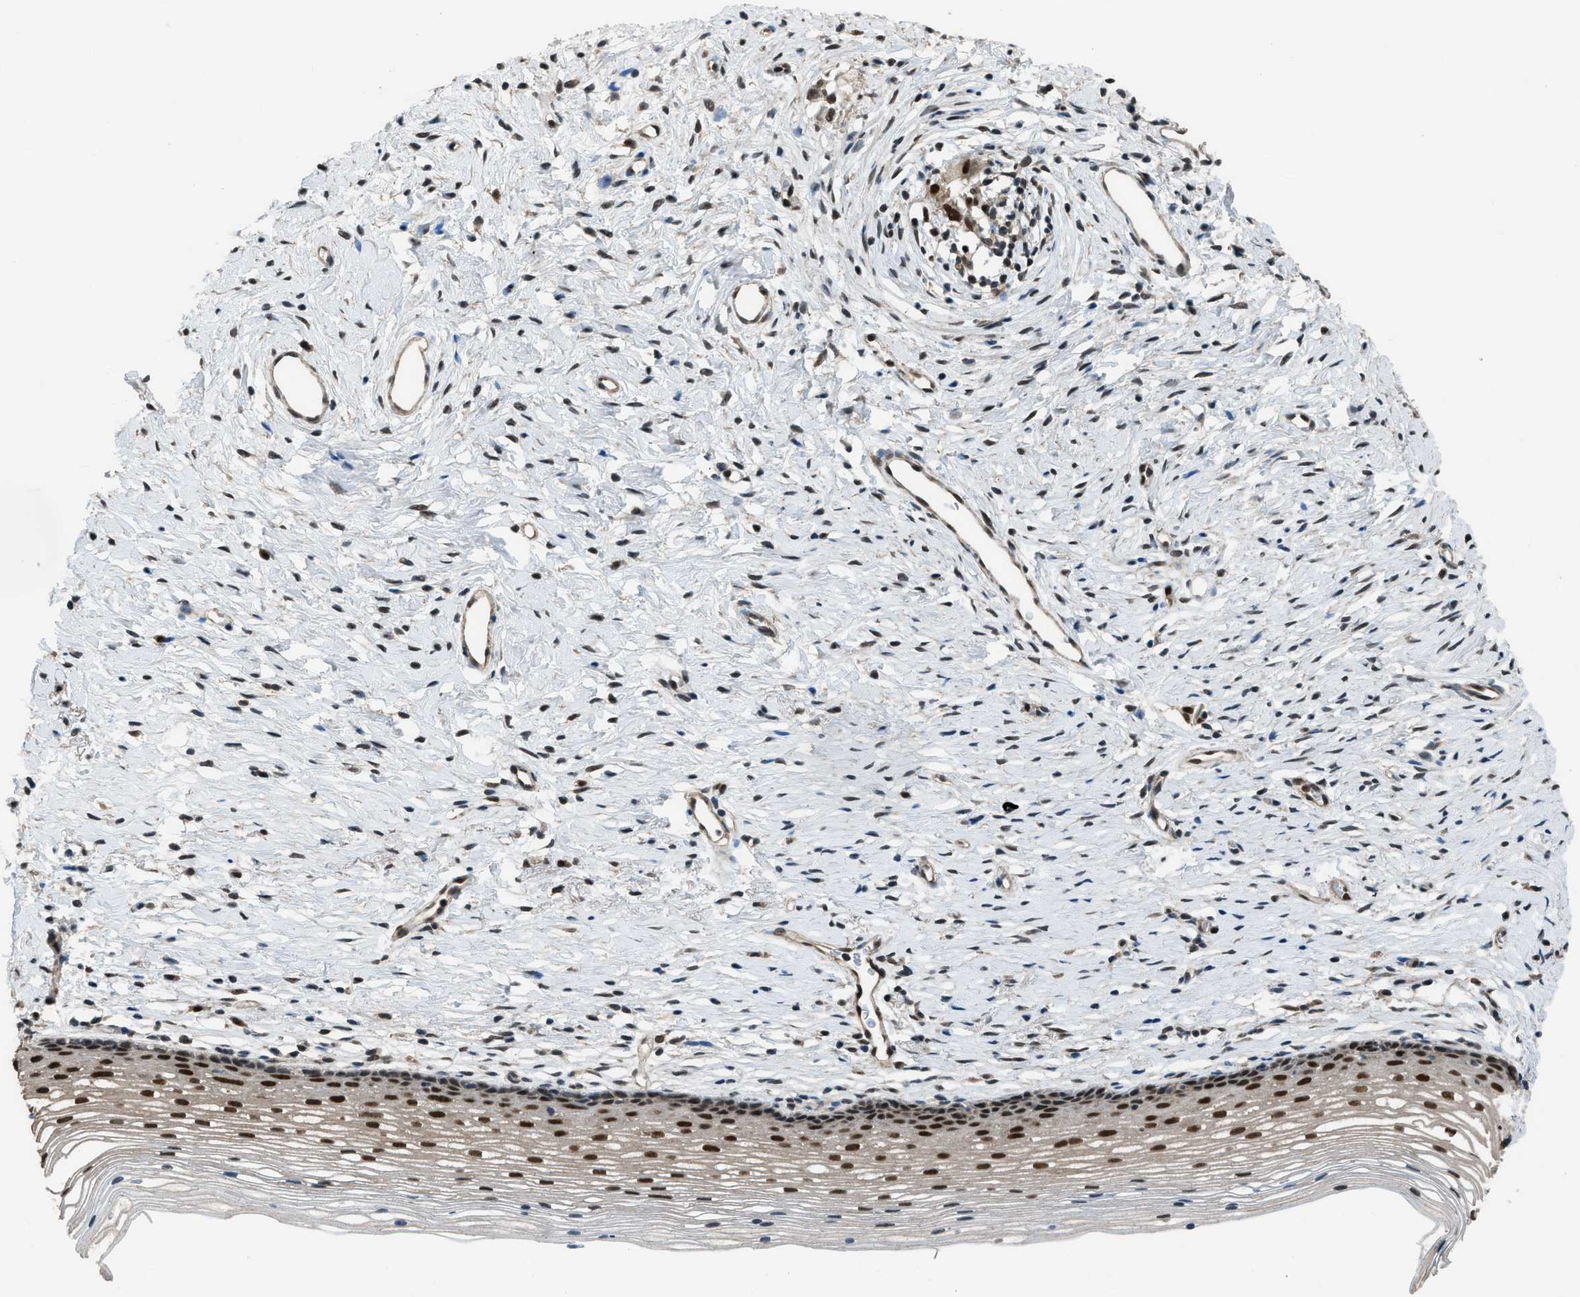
{"staining": {"intensity": "moderate", "quantity": ">75%", "location": "nuclear"}, "tissue": "cervix", "cell_type": "Glandular cells", "image_type": "normal", "snomed": [{"axis": "morphology", "description": "Normal tissue, NOS"}, {"axis": "topography", "description": "Cervix"}], "caption": "Glandular cells demonstrate moderate nuclear staining in approximately >75% of cells in normal cervix. (DAB IHC, brown staining for protein, blue staining for nuclei).", "gene": "KPNA6", "patient": {"sex": "female", "age": 77}}